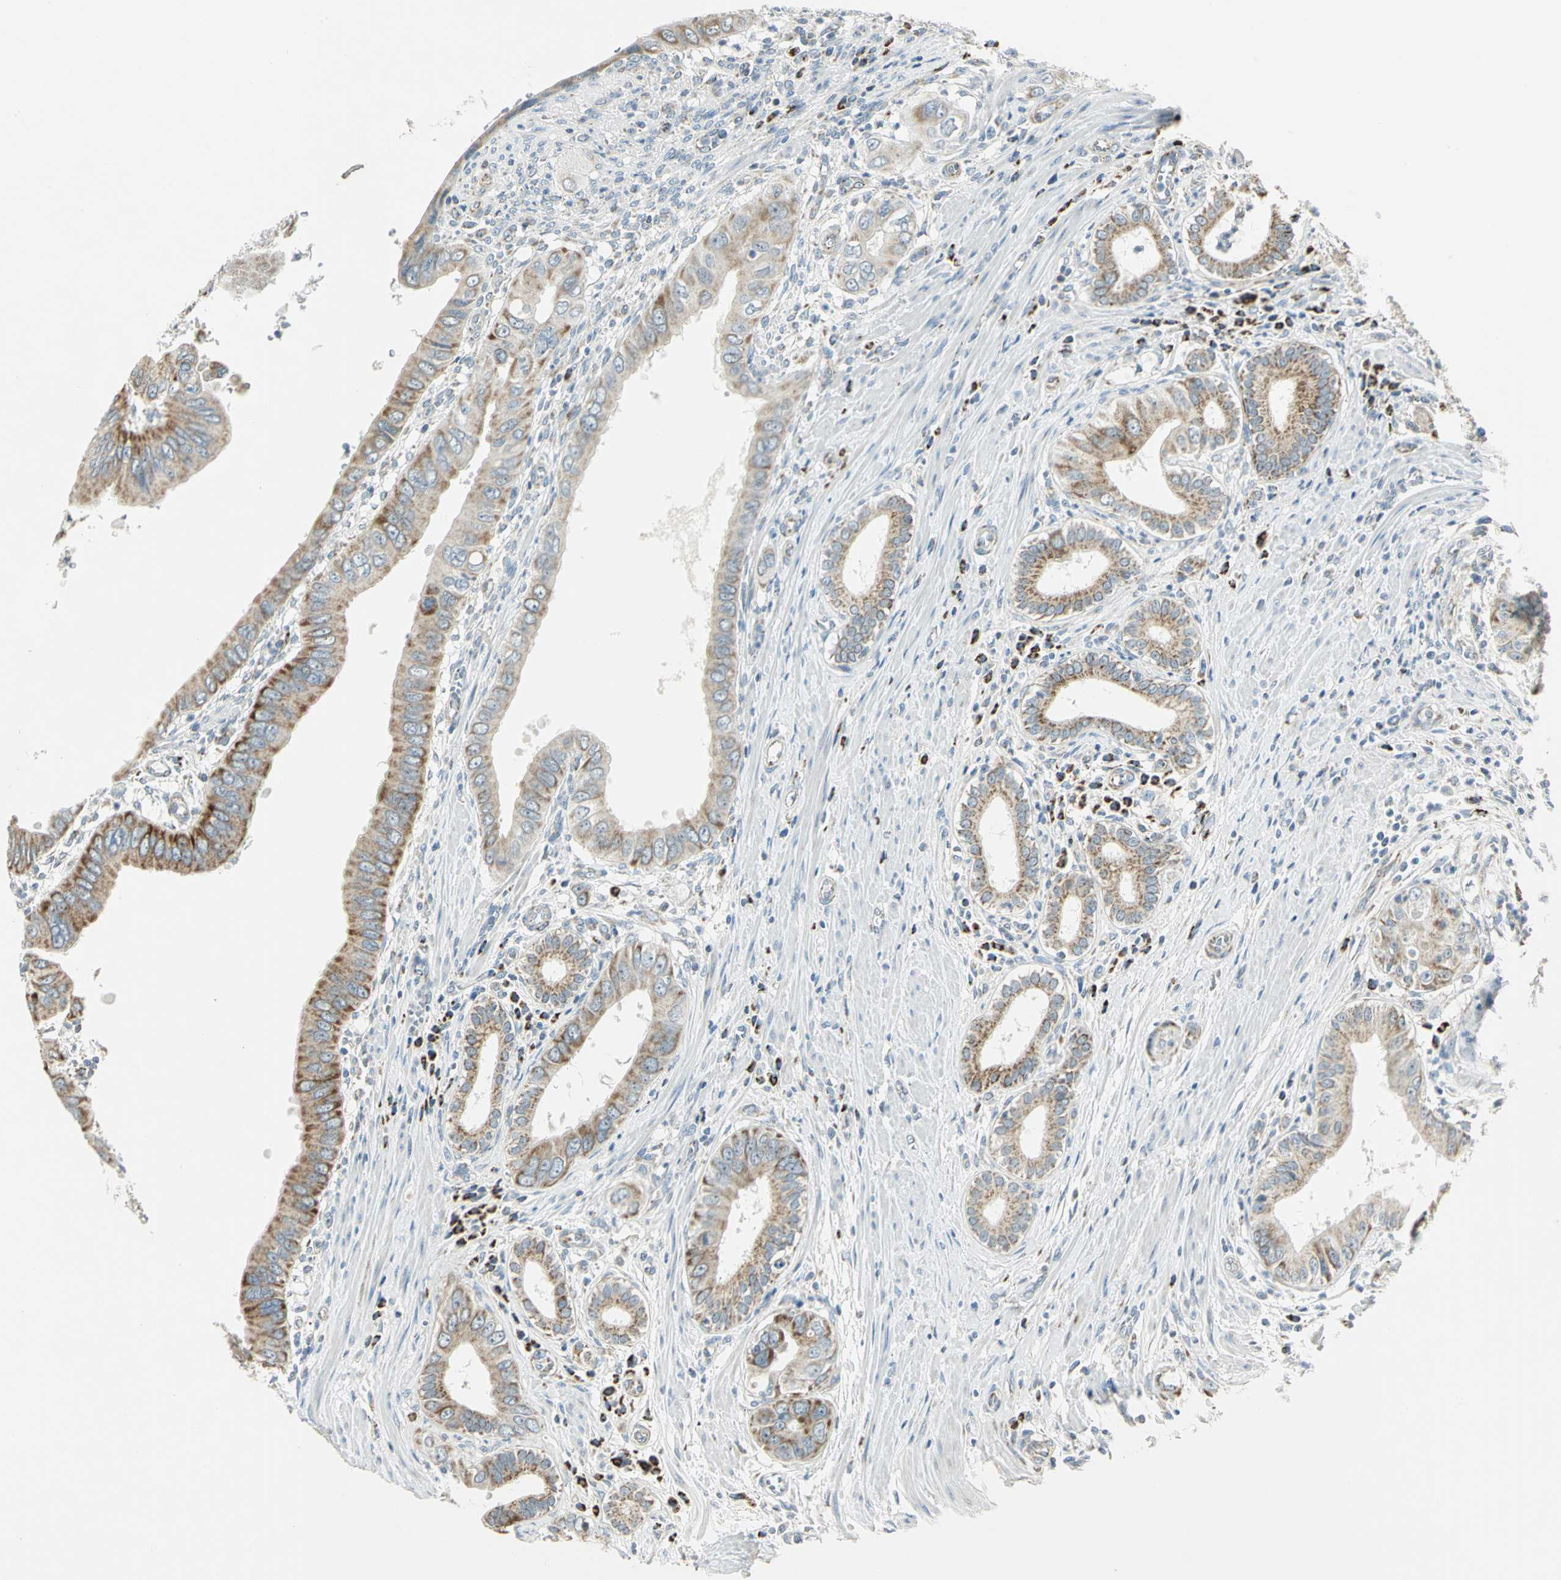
{"staining": {"intensity": "moderate", "quantity": ">75%", "location": "cytoplasmic/membranous"}, "tissue": "pancreatic cancer", "cell_type": "Tumor cells", "image_type": "cancer", "snomed": [{"axis": "morphology", "description": "Normal tissue, NOS"}, {"axis": "topography", "description": "Lymph node"}], "caption": "The micrograph displays staining of pancreatic cancer, revealing moderate cytoplasmic/membranous protein expression (brown color) within tumor cells.", "gene": "ACADM", "patient": {"sex": "male", "age": 50}}